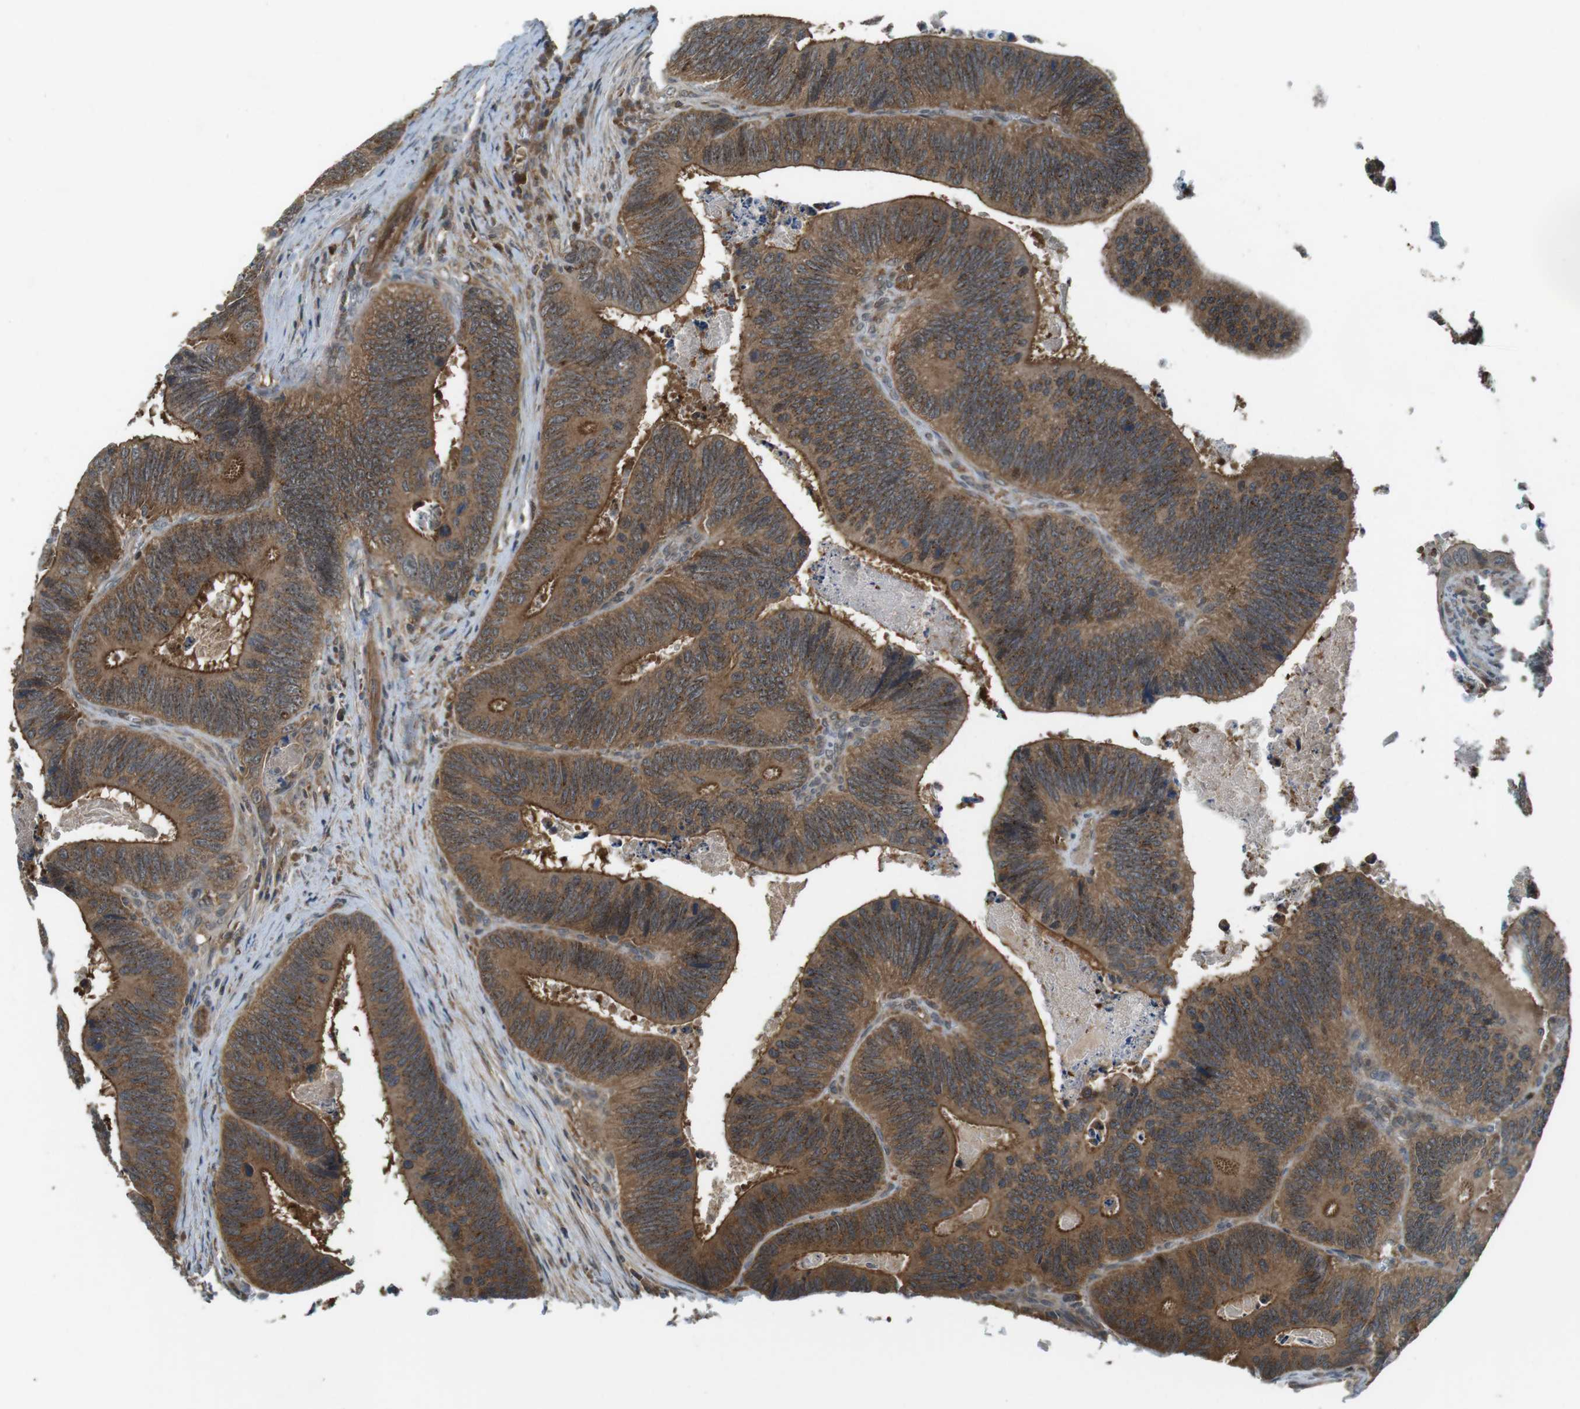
{"staining": {"intensity": "strong", "quantity": ">75%", "location": "cytoplasmic/membranous"}, "tissue": "colorectal cancer", "cell_type": "Tumor cells", "image_type": "cancer", "snomed": [{"axis": "morphology", "description": "Inflammation, NOS"}, {"axis": "morphology", "description": "Adenocarcinoma, NOS"}, {"axis": "topography", "description": "Colon"}], "caption": "The histopathology image demonstrates a brown stain indicating the presence of a protein in the cytoplasmic/membranous of tumor cells in colorectal cancer.", "gene": "LRRC3B", "patient": {"sex": "male", "age": 72}}